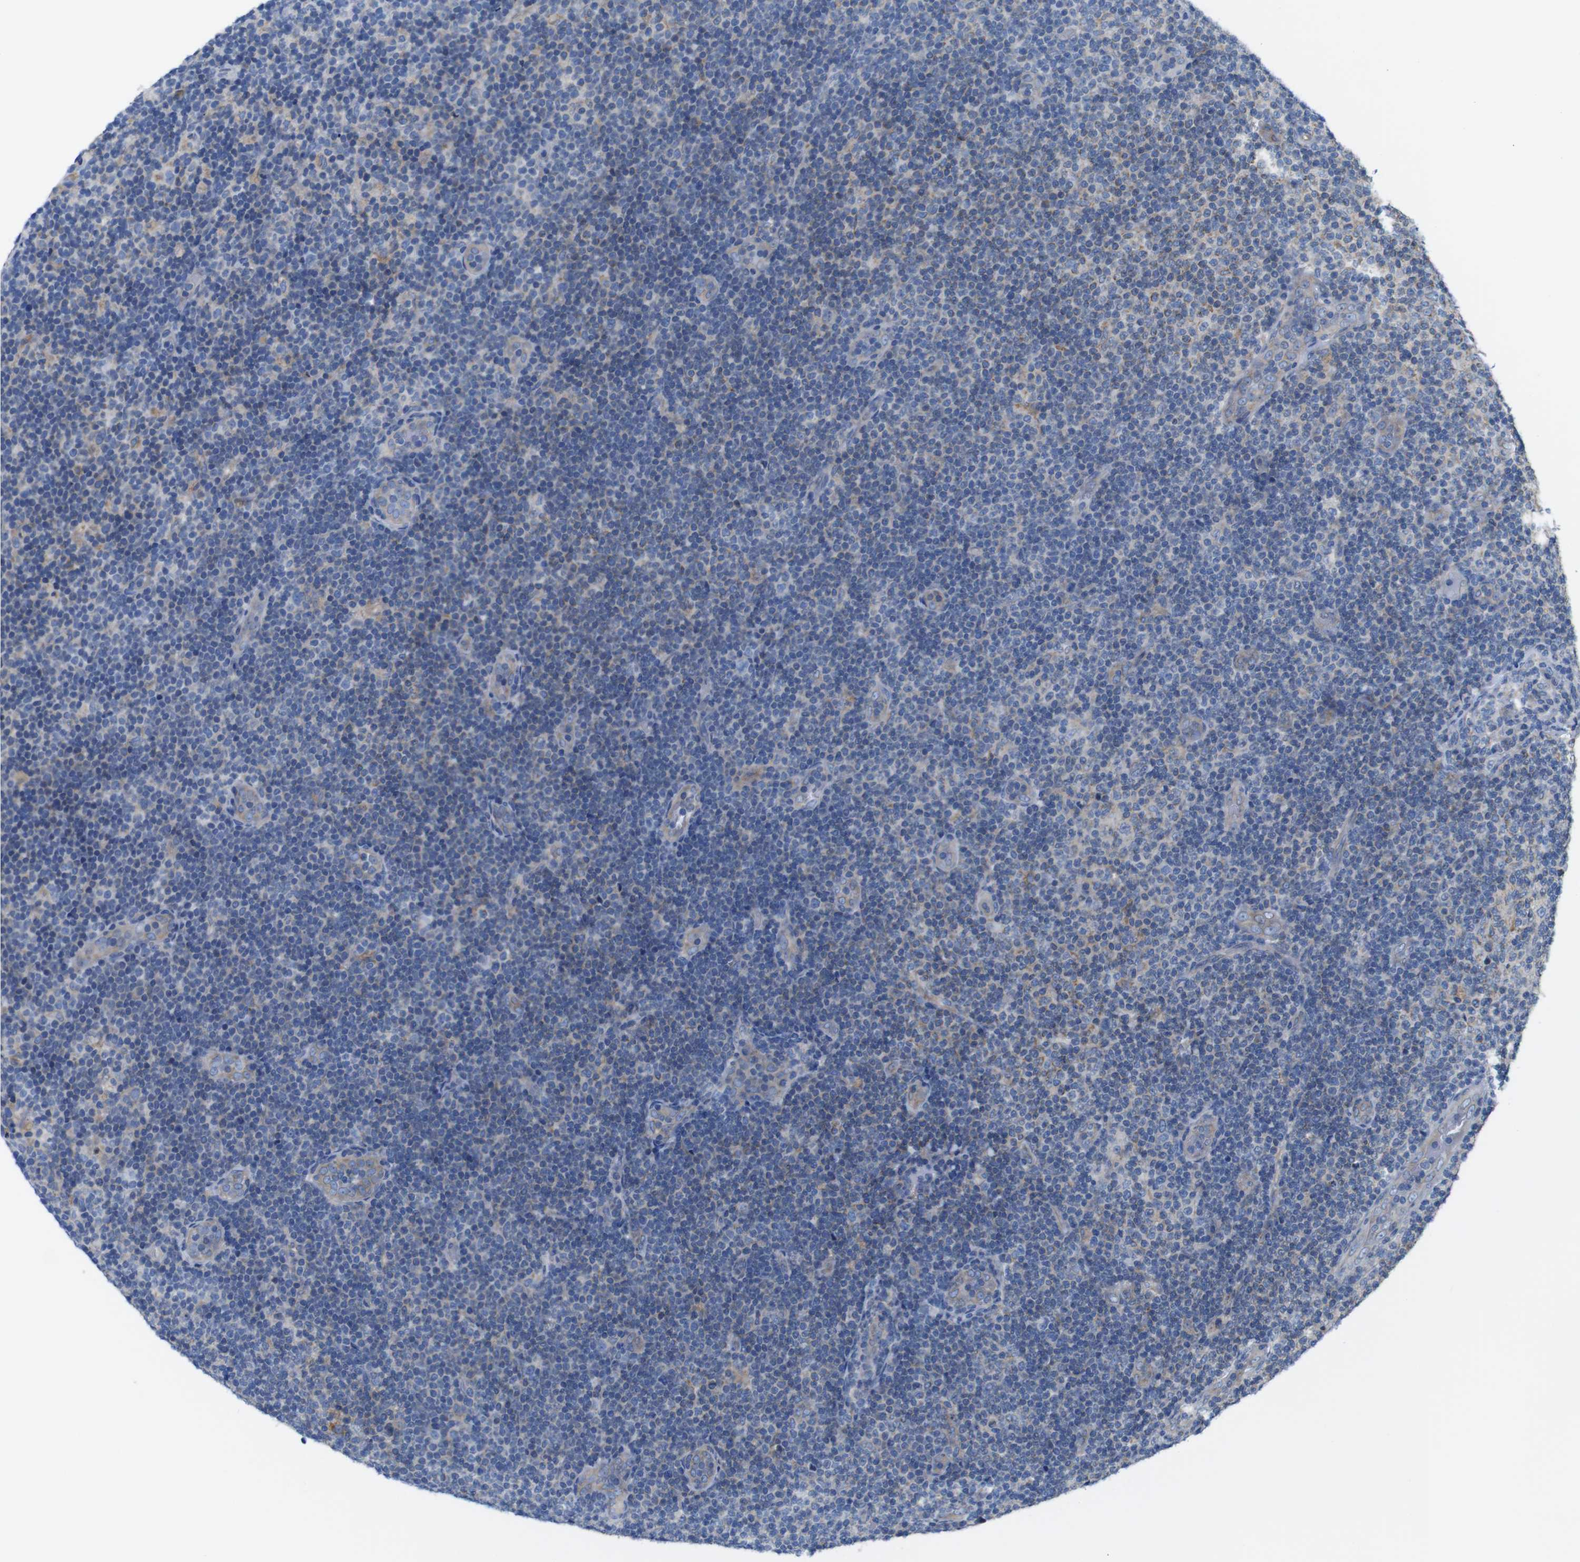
{"staining": {"intensity": "moderate", "quantity": "<25%", "location": "cytoplasmic/membranous"}, "tissue": "lymphoma", "cell_type": "Tumor cells", "image_type": "cancer", "snomed": [{"axis": "morphology", "description": "Malignant lymphoma, non-Hodgkin's type, Low grade"}, {"axis": "topography", "description": "Lymph node"}], "caption": "Approximately <25% of tumor cells in lymphoma demonstrate moderate cytoplasmic/membranous protein expression as visualized by brown immunohistochemical staining.", "gene": "PDCD1LG2", "patient": {"sex": "male", "age": 83}}